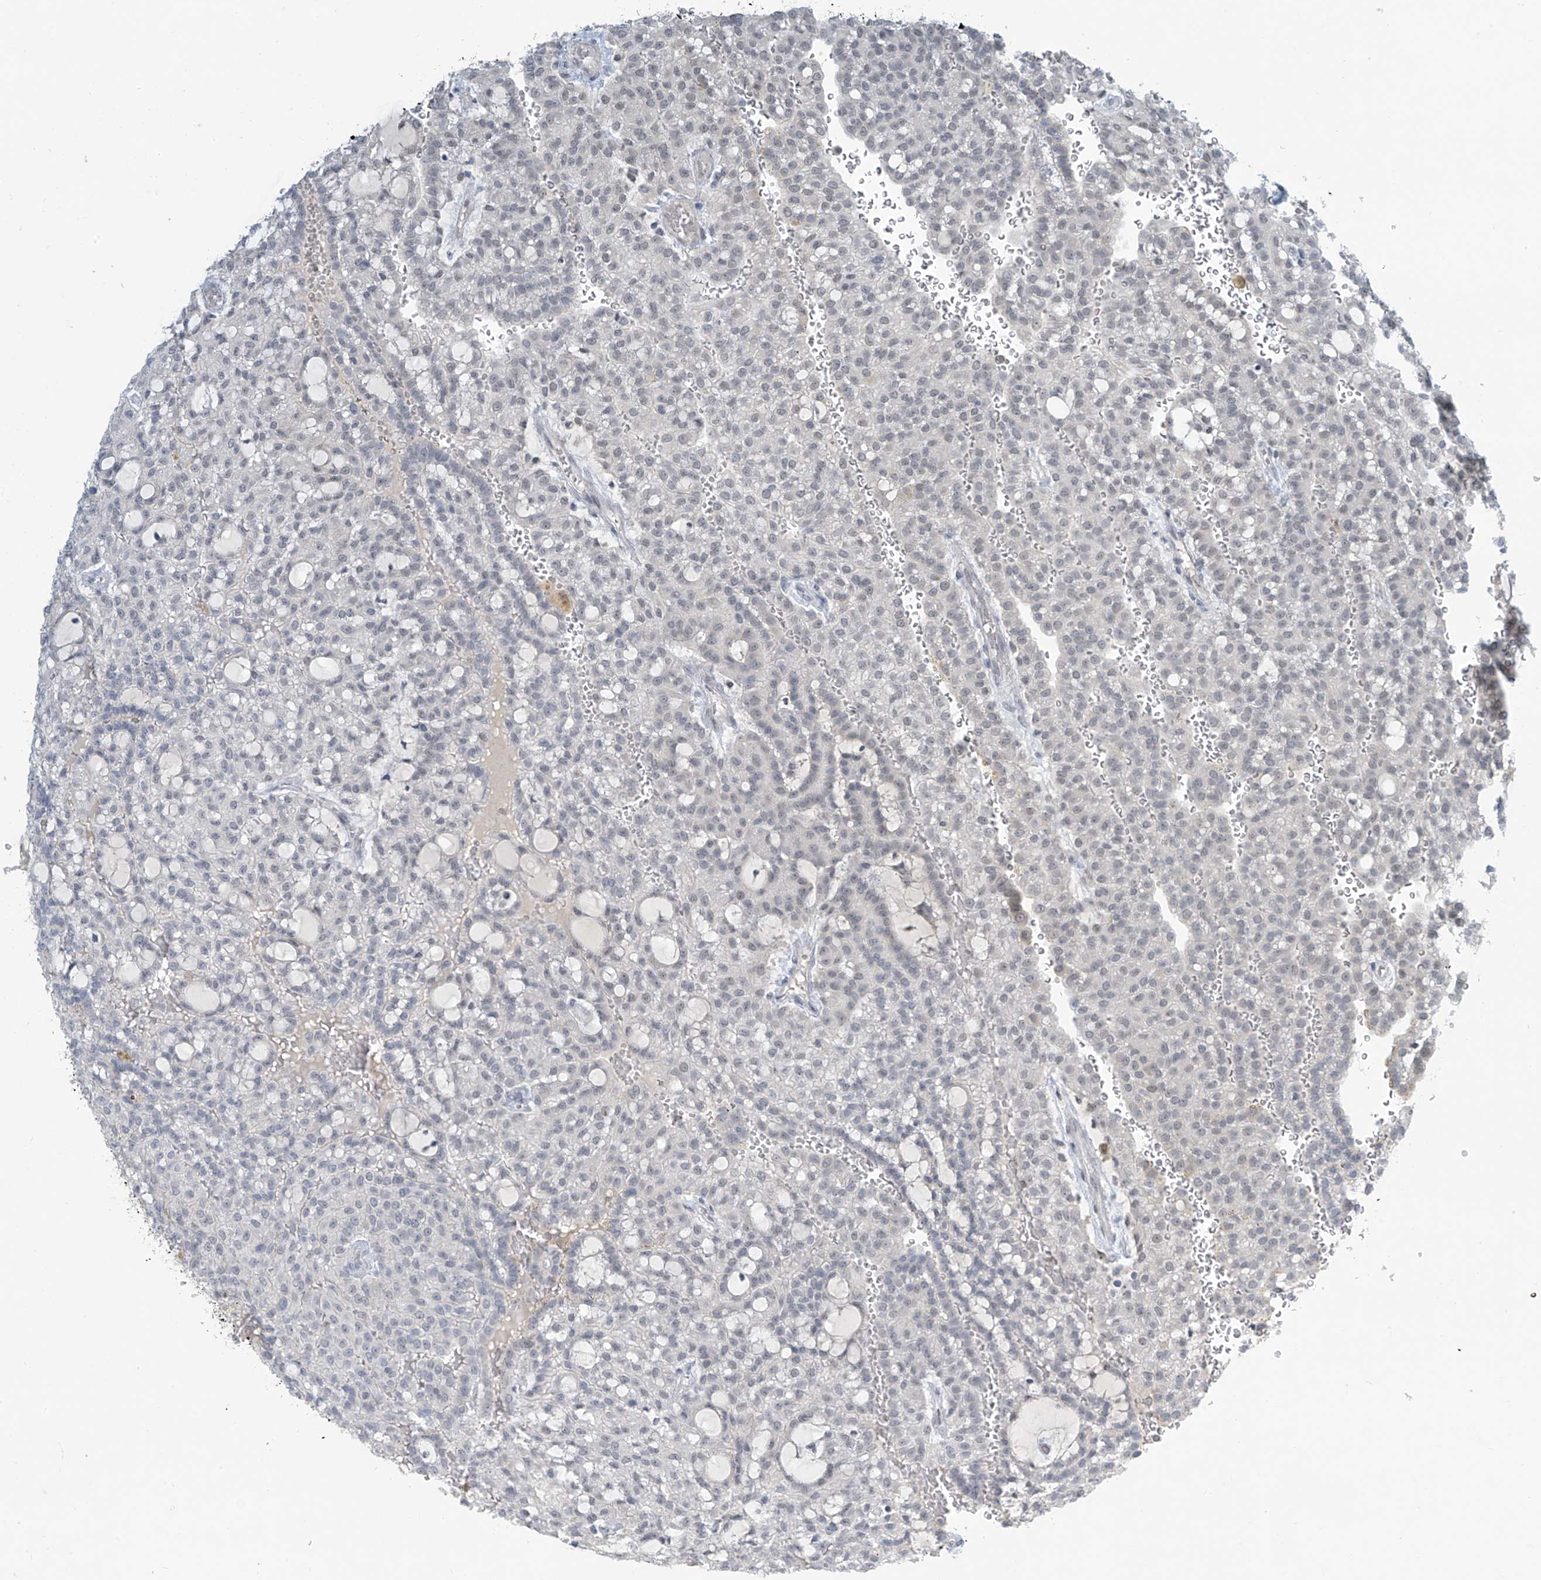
{"staining": {"intensity": "negative", "quantity": "none", "location": "none"}, "tissue": "renal cancer", "cell_type": "Tumor cells", "image_type": "cancer", "snomed": [{"axis": "morphology", "description": "Adenocarcinoma, NOS"}, {"axis": "topography", "description": "Kidney"}], "caption": "High power microscopy micrograph of an immunohistochemistry (IHC) histopathology image of renal adenocarcinoma, revealing no significant expression in tumor cells. The staining was performed using DAB to visualize the protein expression in brown, while the nuclei were stained in blue with hematoxylin (Magnification: 20x).", "gene": "METAP1D", "patient": {"sex": "male", "age": 63}}